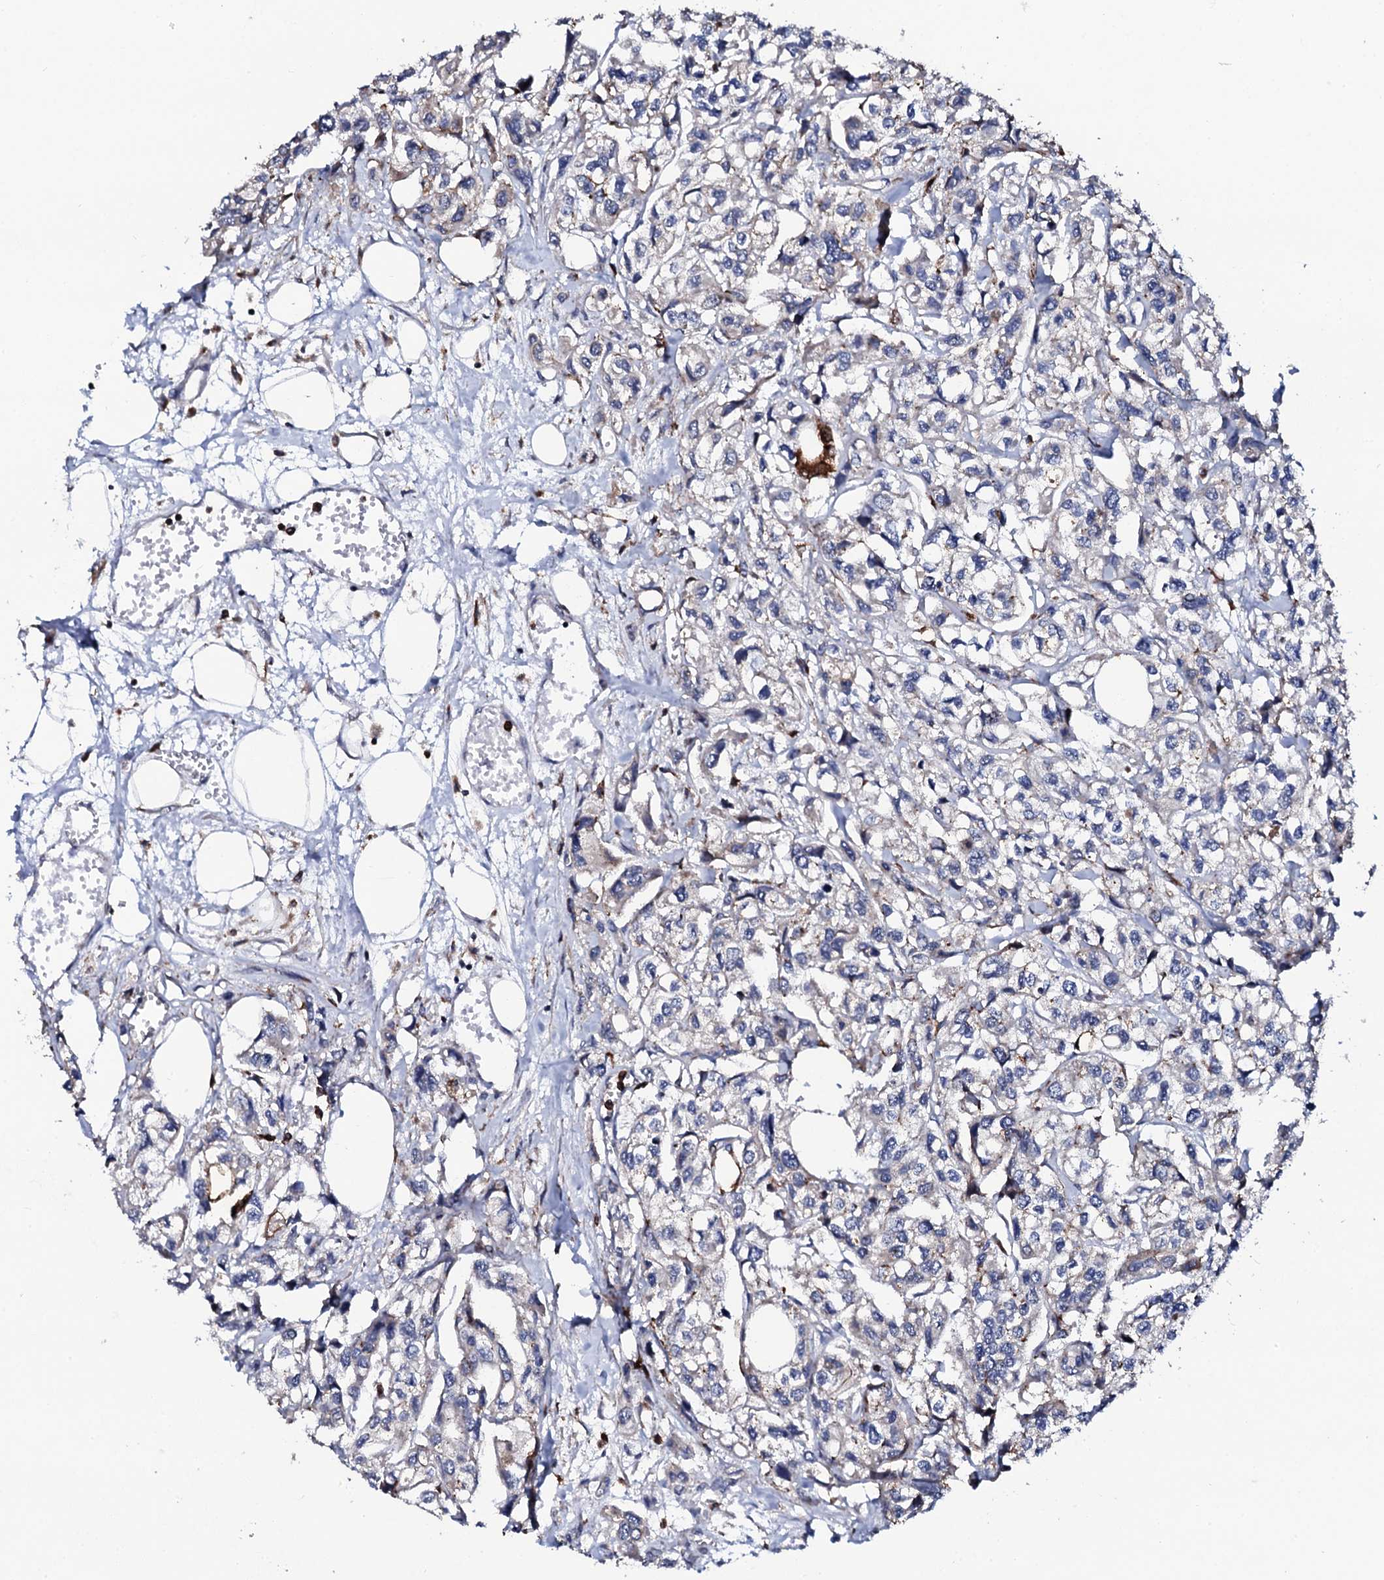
{"staining": {"intensity": "weak", "quantity": "<25%", "location": "cytoplasmic/membranous"}, "tissue": "urothelial cancer", "cell_type": "Tumor cells", "image_type": "cancer", "snomed": [{"axis": "morphology", "description": "Urothelial carcinoma, High grade"}, {"axis": "topography", "description": "Urinary bladder"}], "caption": "The immunohistochemistry (IHC) image has no significant positivity in tumor cells of urothelial cancer tissue.", "gene": "TCIRG1", "patient": {"sex": "male", "age": 67}}